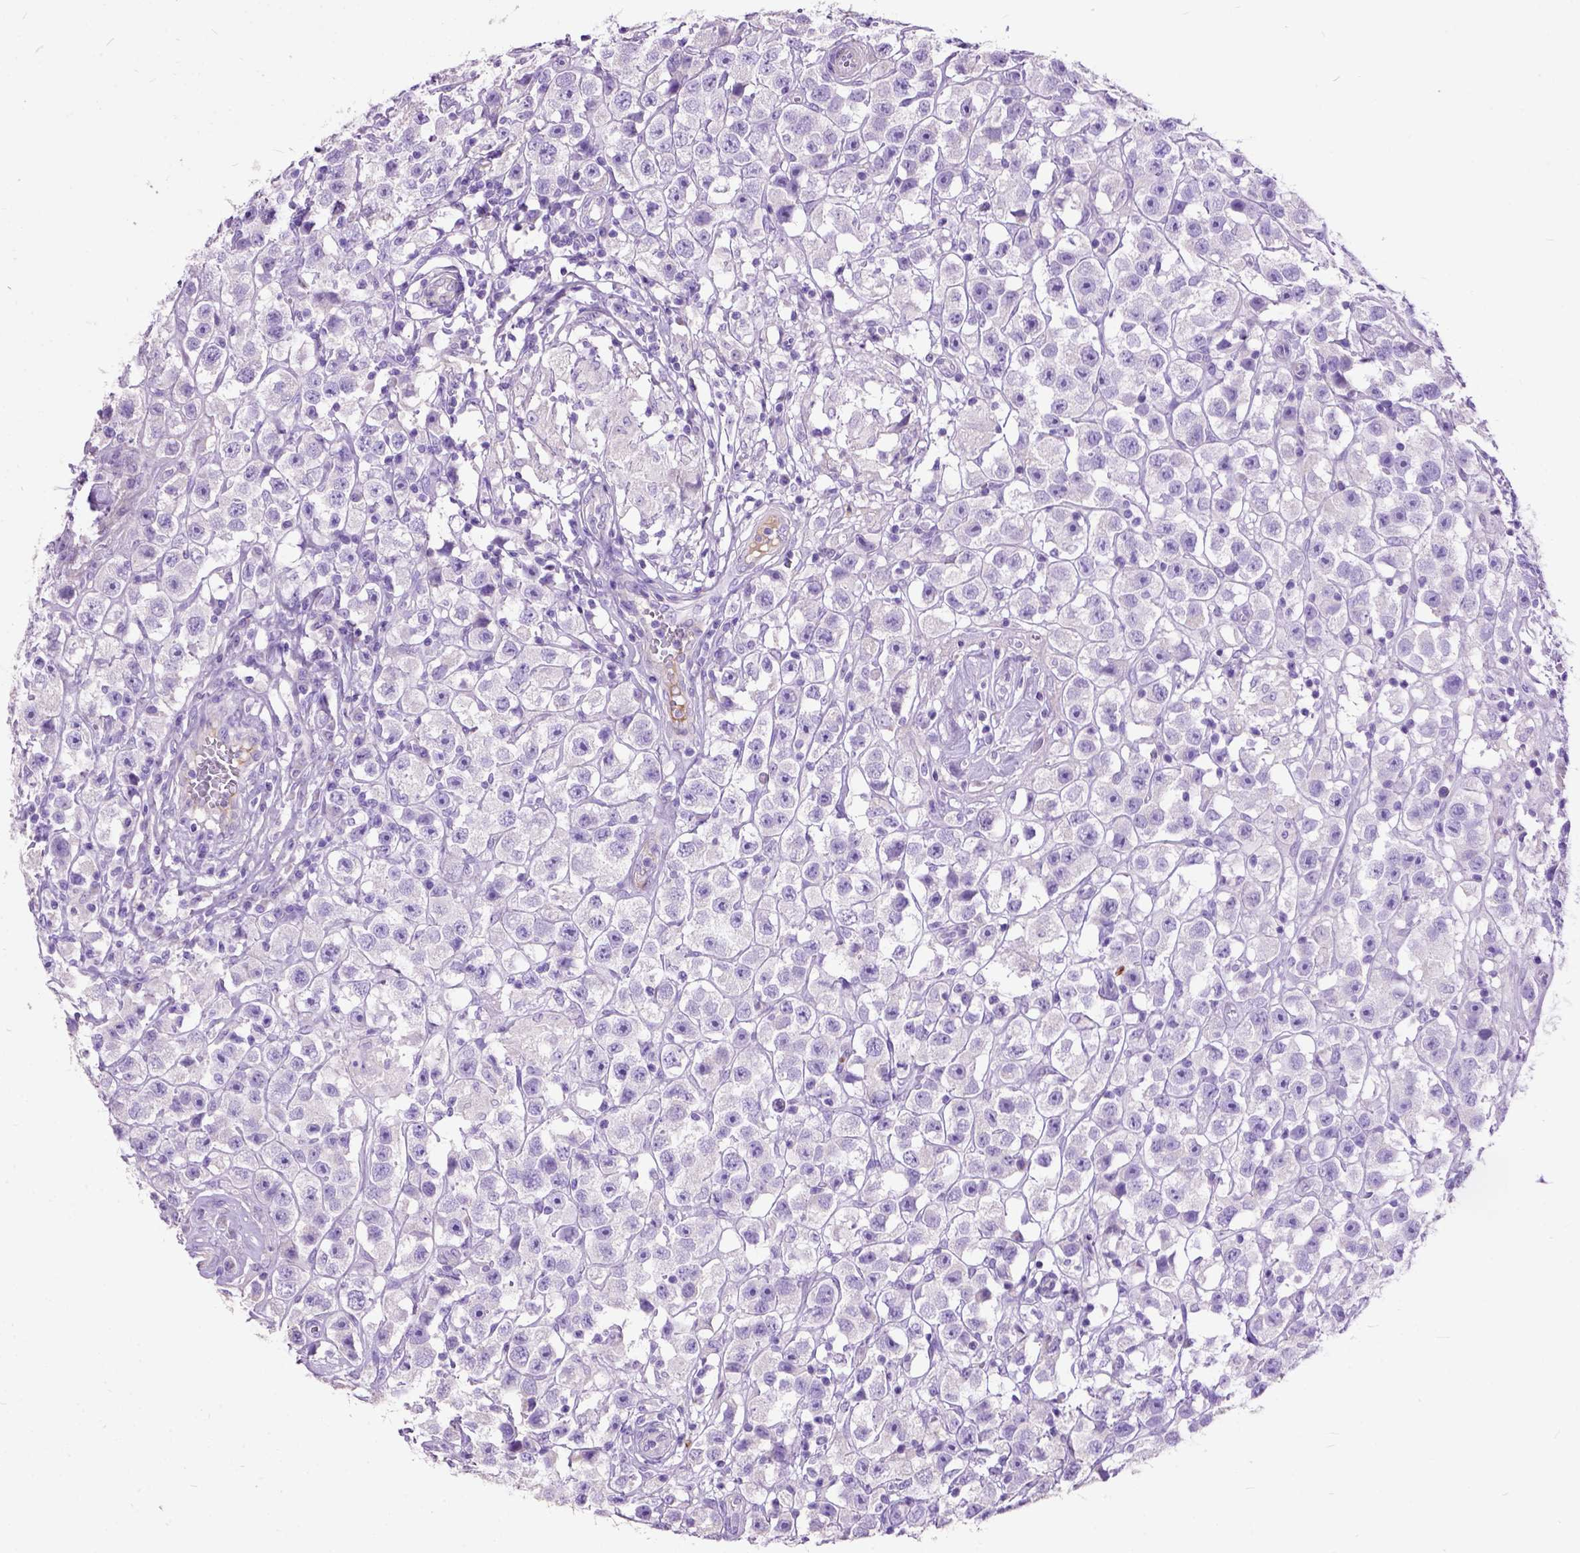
{"staining": {"intensity": "negative", "quantity": "none", "location": "none"}, "tissue": "testis cancer", "cell_type": "Tumor cells", "image_type": "cancer", "snomed": [{"axis": "morphology", "description": "Seminoma, NOS"}, {"axis": "topography", "description": "Testis"}], "caption": "Tumor cells show no significant staining in seminoma (testis). (DAB immunohistochemistry, high magnification).", "gene": "MAPT", "patient": {"sex": "male", "age": 45}}